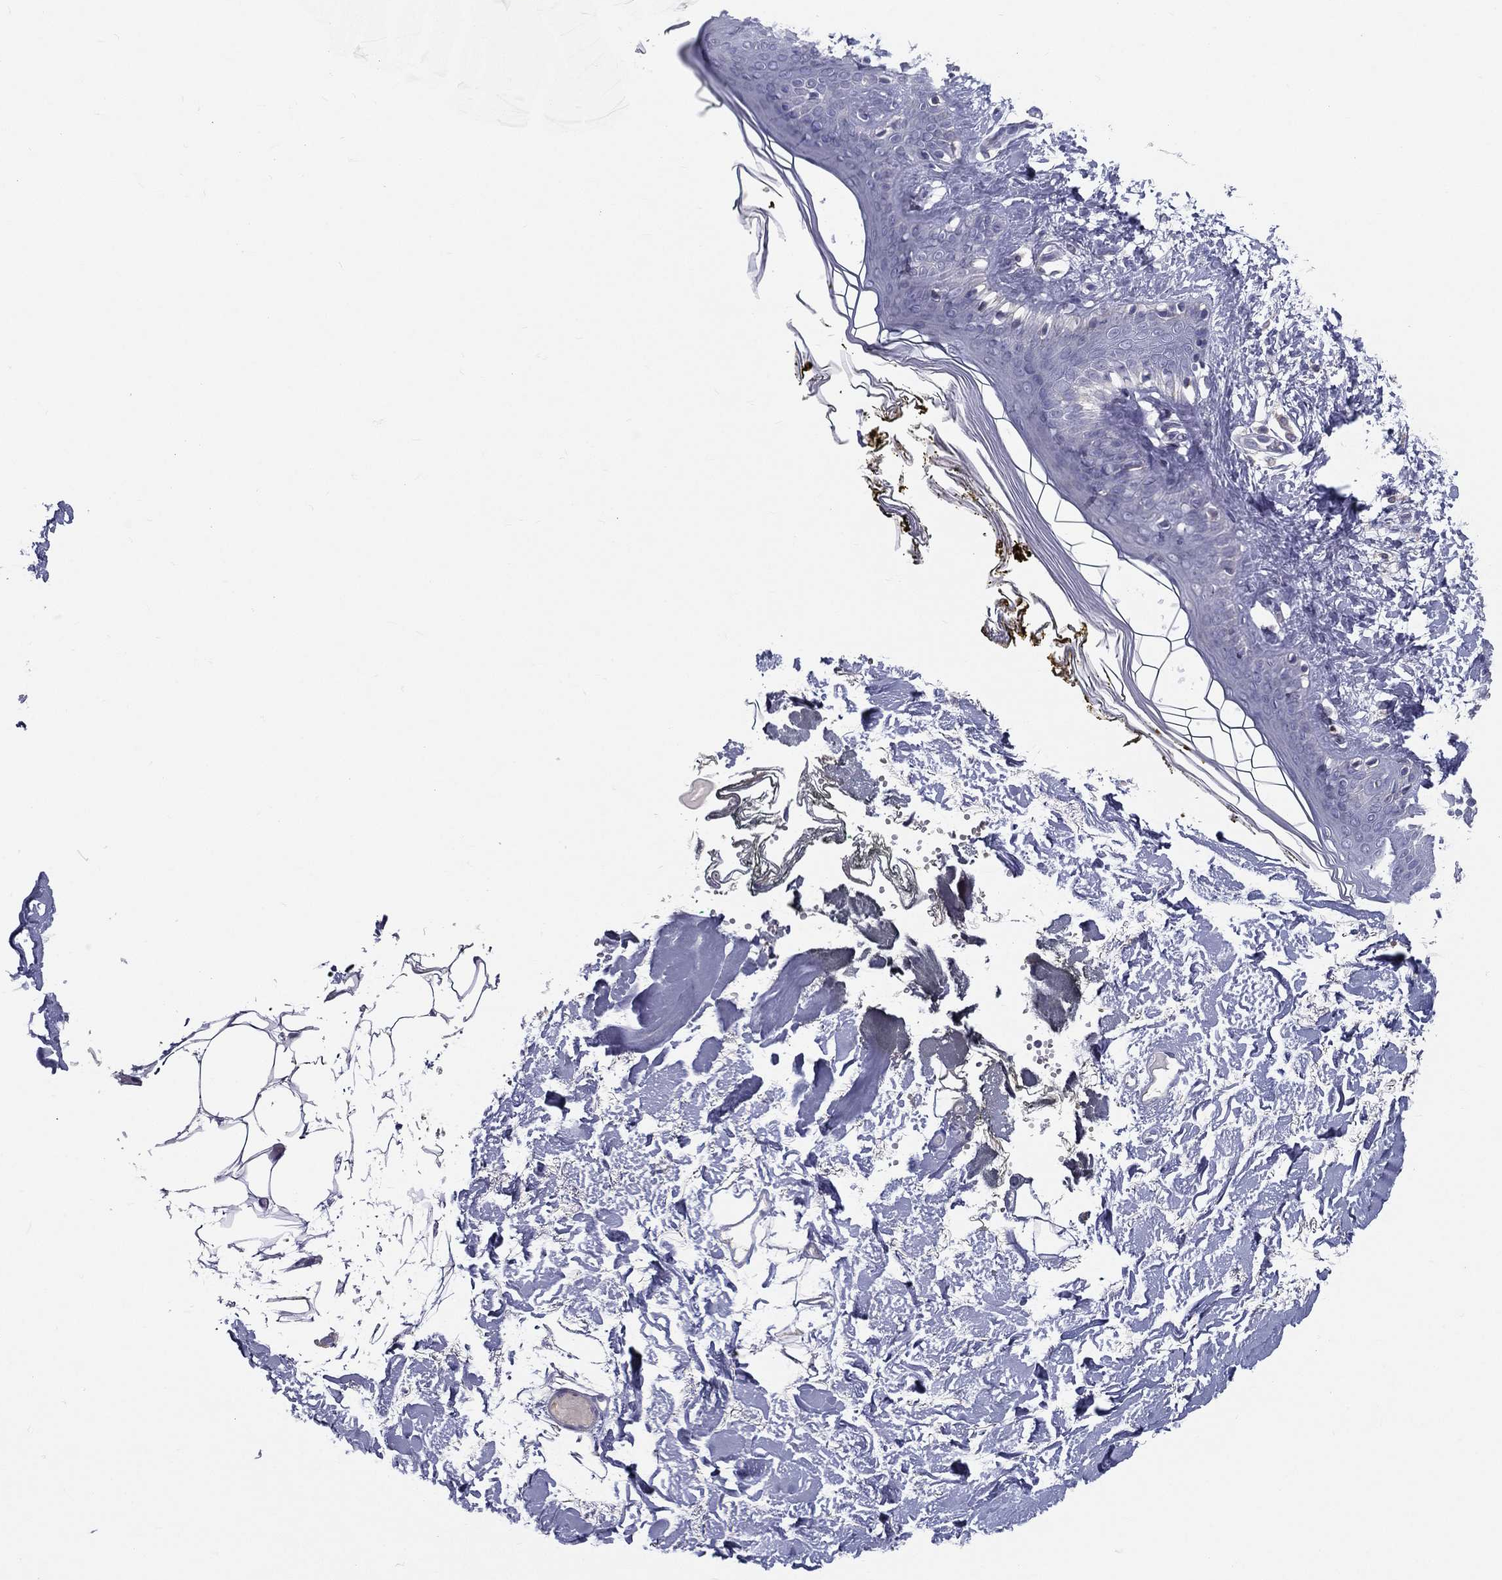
{"staining": {"intensity": "negative", "quantity": "none", "location": "none"}, "tissue": "skin", "cell_type": "Fibroblasts", "image_type": "normal", "snomed": [{"axis": "morphology", "description": "Normal tissue, NOS"}, {"axis": "topography", "description": "Skin"}], "caption": "Micrograph shows no significant protein staining in fibroblasts of normal skin. (Stains: DAB (3,3'-diaminobenzidine) IHC with hematoxylin counter stain, Microscopy: brightfield microscopy at high magnification).", "gene": "PCSK1", "patient": {"sex": "female", "age": 34}}